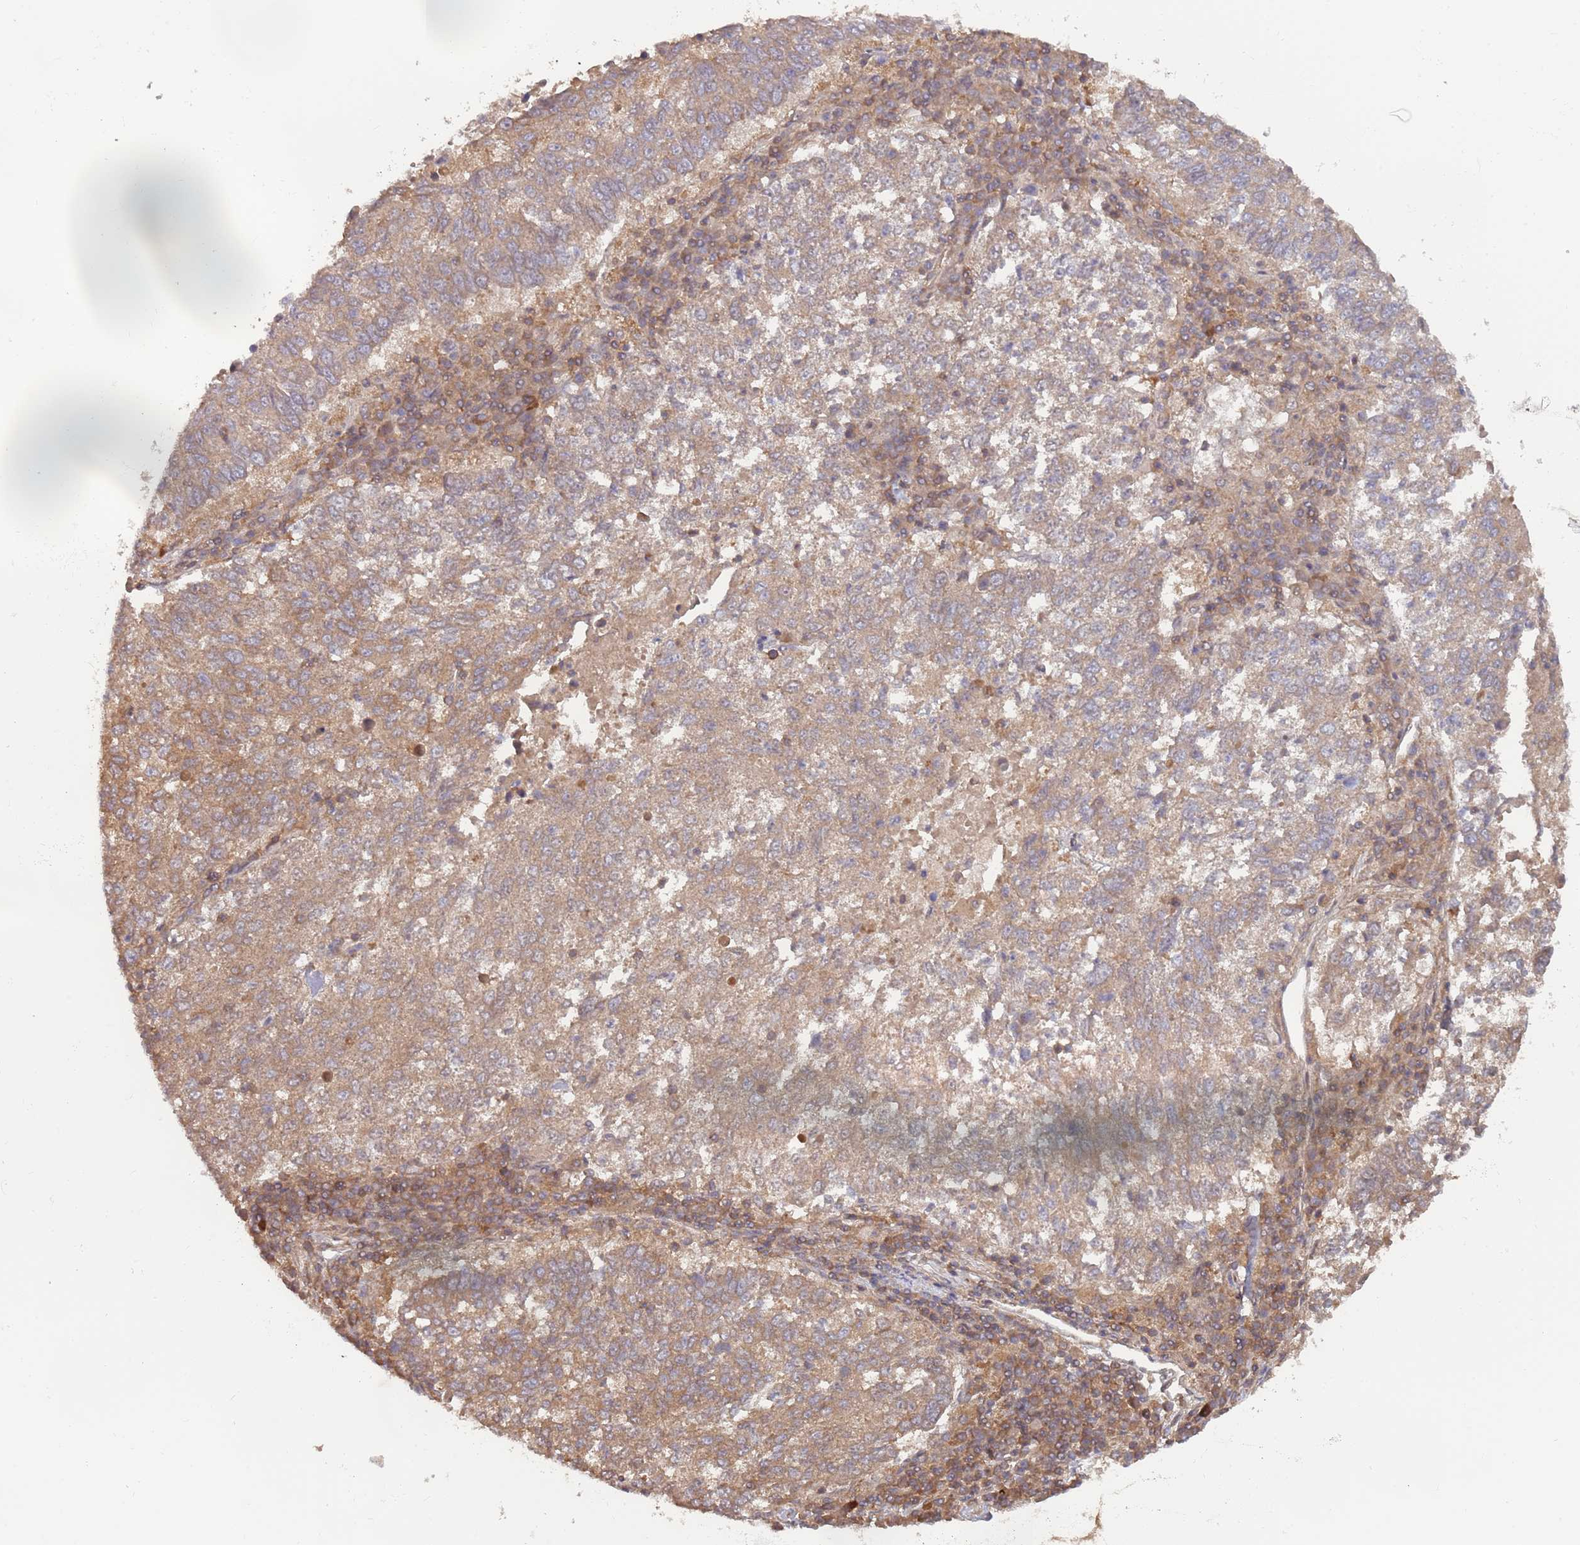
{"staining": {"intensity": "moderate", "quantity": ">75%", "location": "cytoplasmic/membranous"}, "tissue": "lung cancer", "cell_type": "Tumor cells", "image_type": "cancer", "snomed": [{"axis": "morphology", "description": "Squamous cell carcinoma, NOS"}, {"axis": "topography", "description": "Lung"}], "caption": "Tumor cells show moderate cytoplasmic/membranous positivity in approximately >75% of cells in lung squamous cell carcinoma. Immunohistochemistry stains the protein in brown and the nuclei are stained blue.", "gene": "GSDMD", "patient": {"sex": "male", "age": 73}}